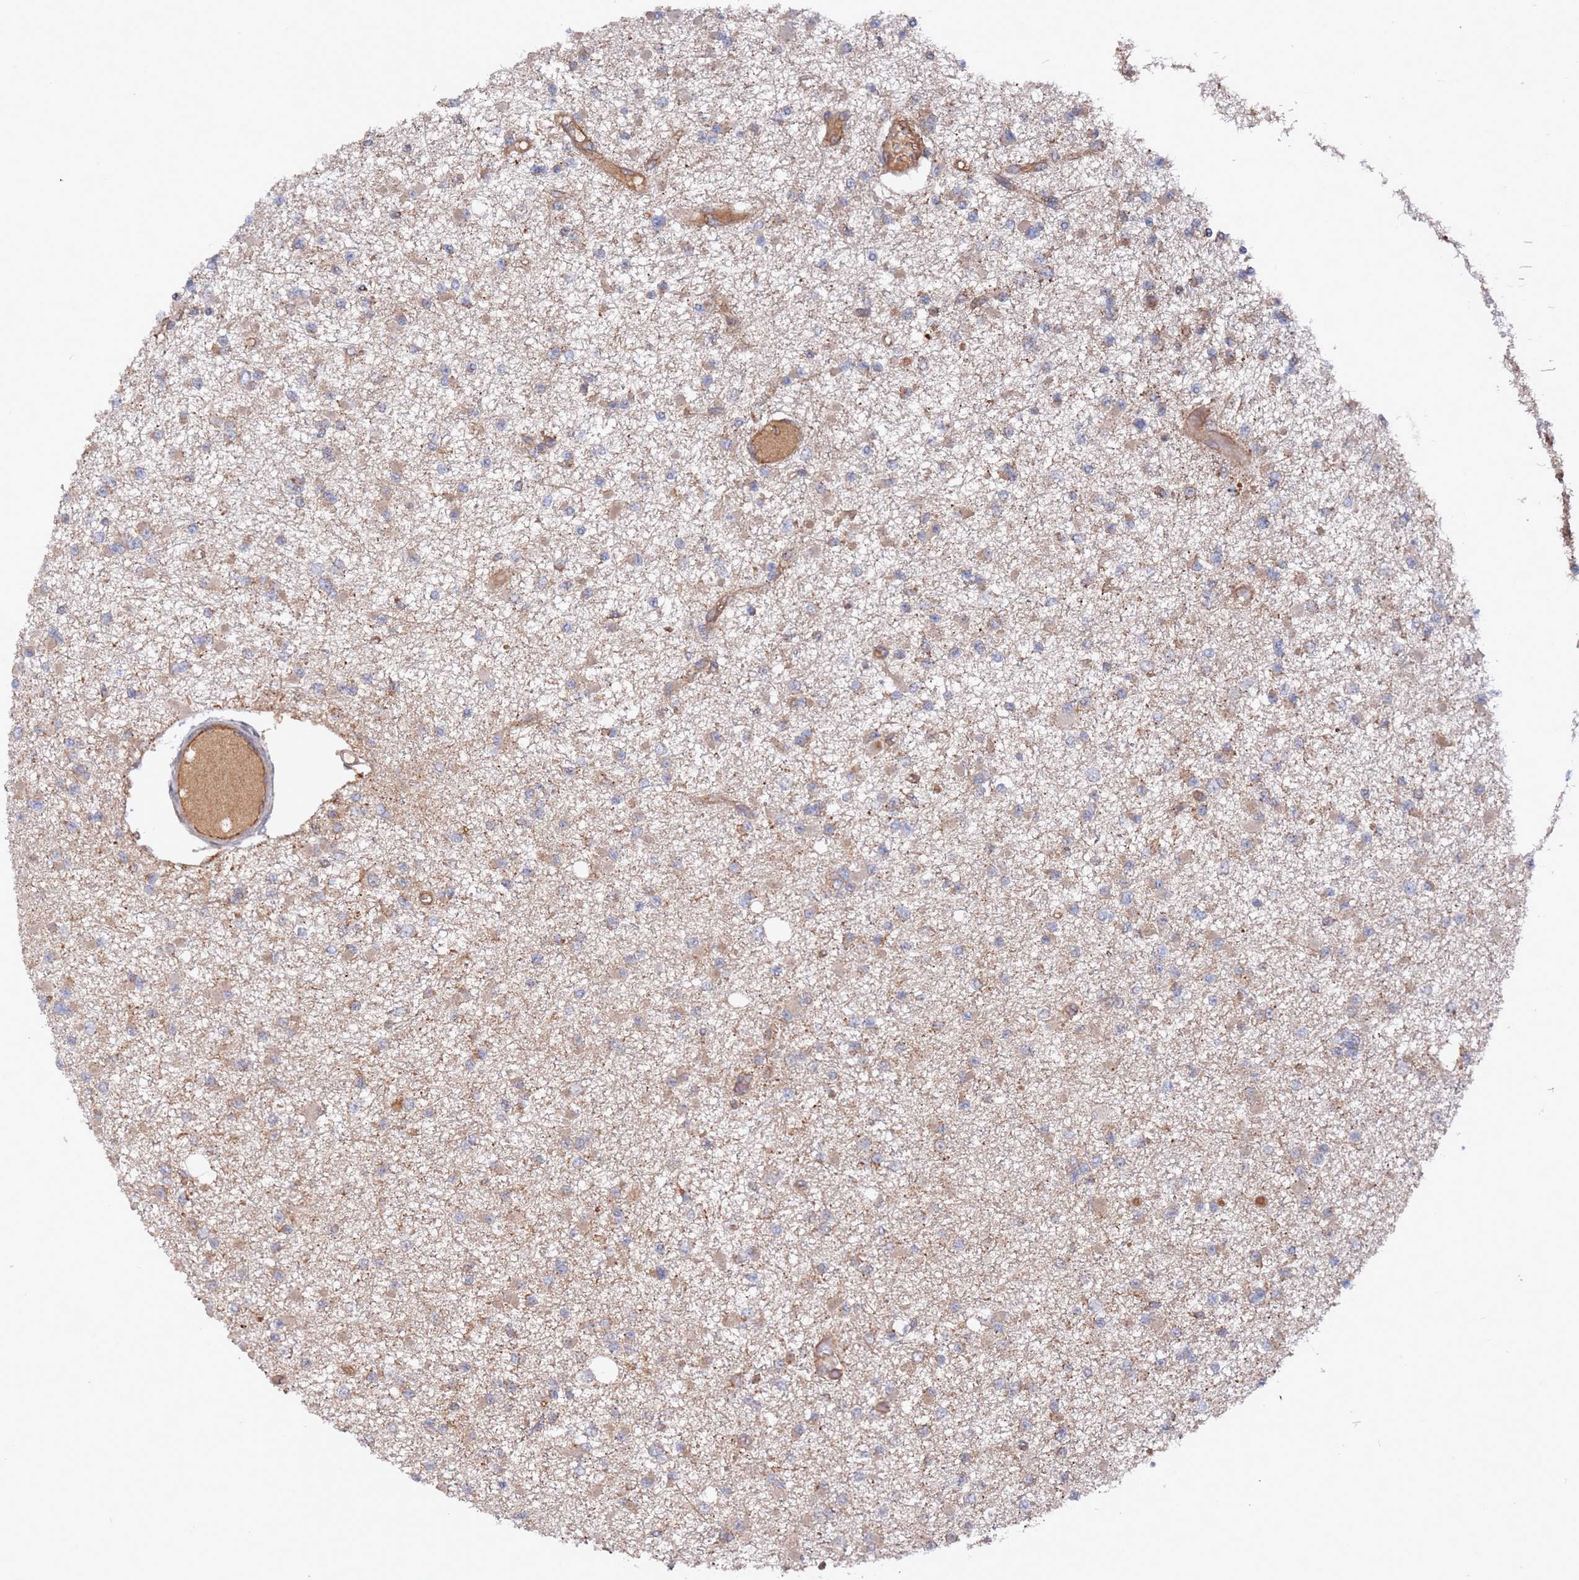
{"staining": {"intensity": "weak", "quantity": ">75%", "location": "cytoplasmic/membranous"}, "tissue": "glioma", "cell_type": "Tumor cells", "image_type": "cancer", "snomed": [{"axis": "morphology", "description": "Glioma, malignant, Low grade"}, {"axis": "topography", "description": "Brain"}], "caption": "The immunohistochemical stain shows weak cytoplasmic/membranous staining in tumor cells of malignant glioma (low-grade) tissue. Immunohistochemistry stains the protein of interest in brown and the nuclei are stained blue.", "gene": "DDX60", "patient": {"sex": "female", "age": 22}}